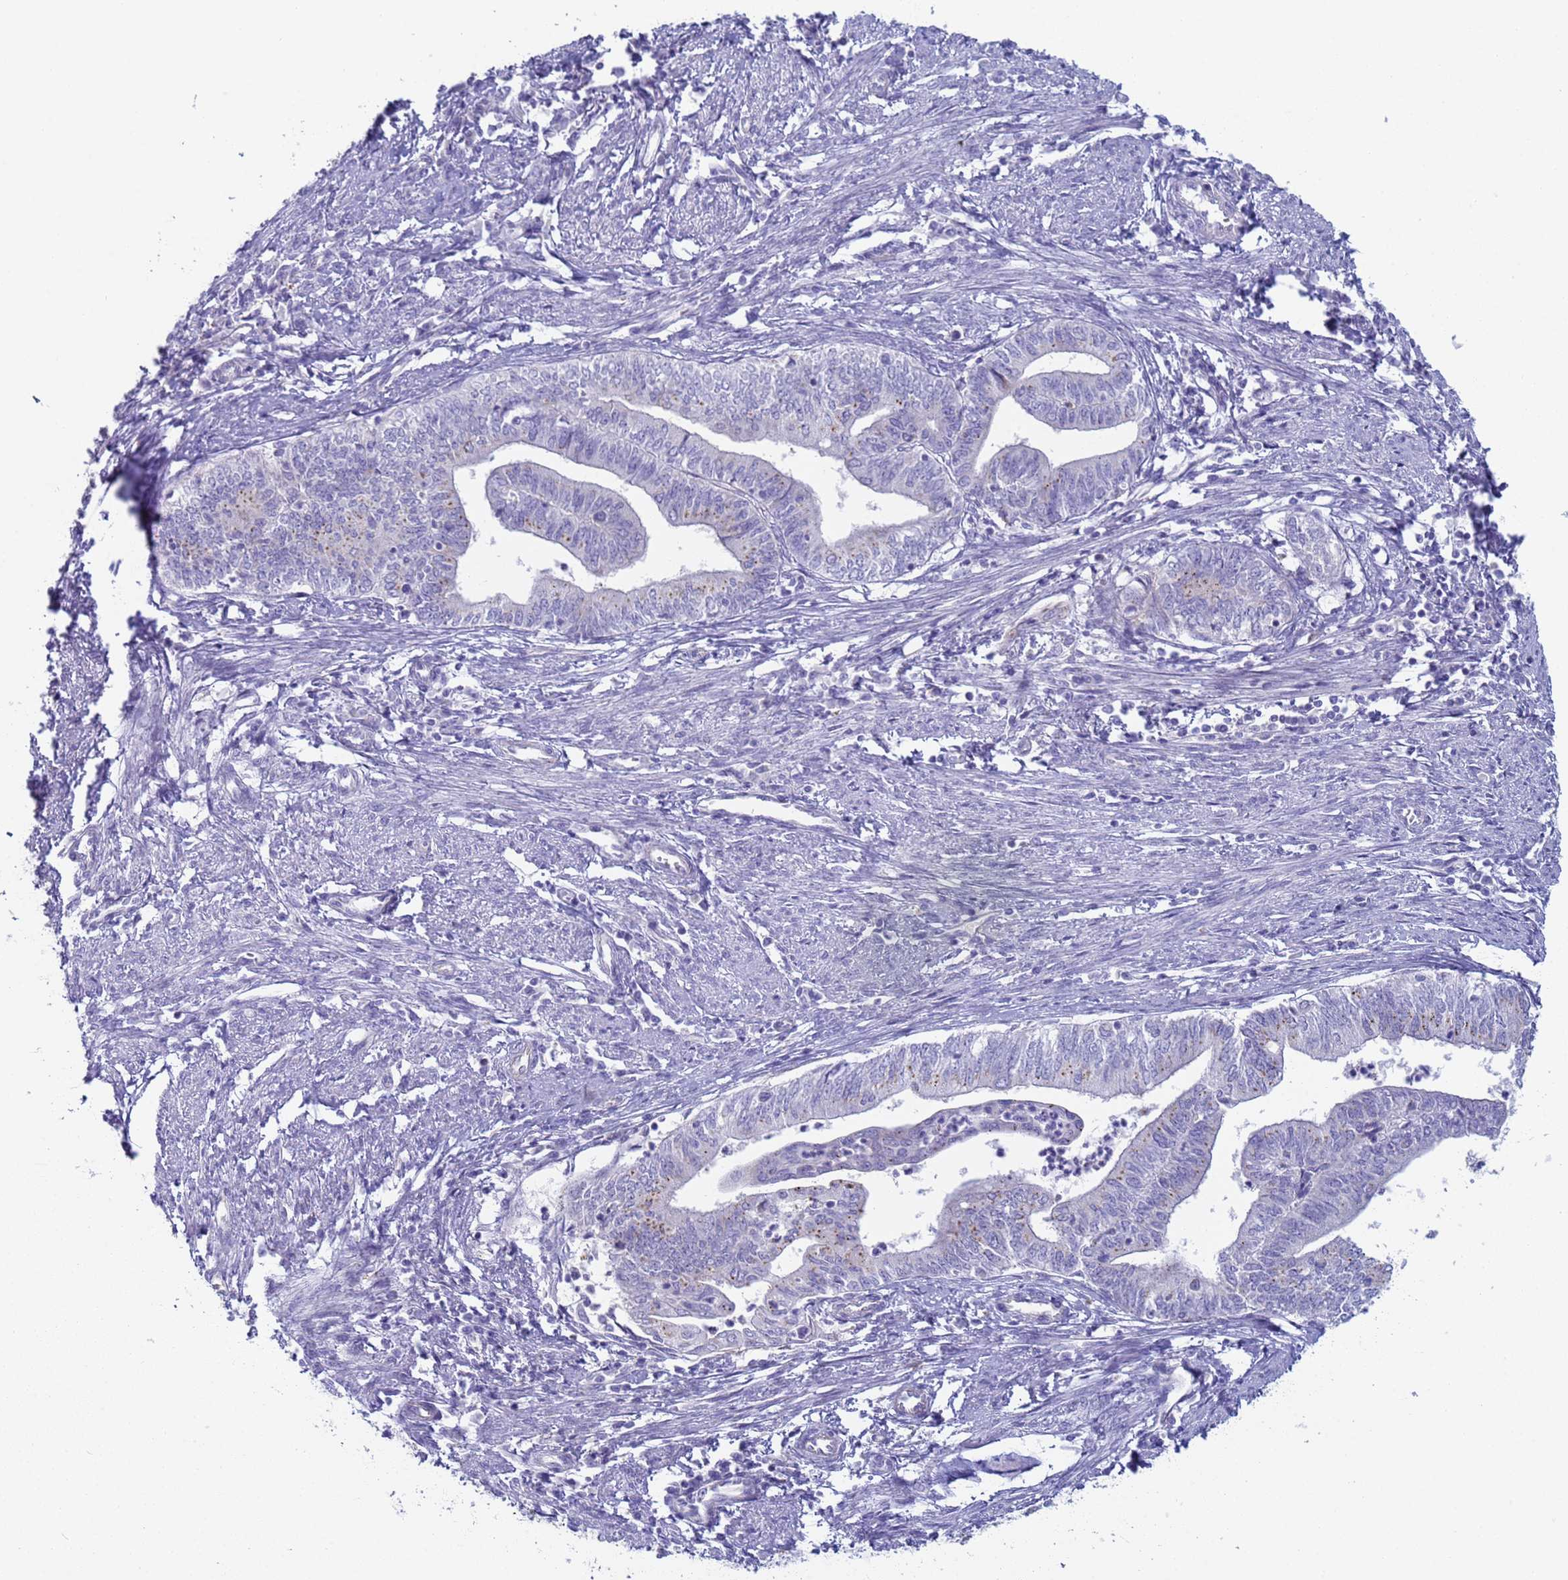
{"staining": {"intensity": "weak", "quantity": "<25%", "location": "cytoplasmic/membranous"}, "tissue": "endometrial cancer", "cell_type": "Tumor cells", "image_type": "cancer", "snomed": [{"axis": "morphology", "description": "Adenocarcinoma, NOS"}, {"axis": "topography", "description": "Endometrium"}], "caption": "Immunohistochemical staining of human adenocarcinoma (endometrial) demonstrates no significant staining in tumor cells. (DAB IHC, high magnification).", "gene": "CR1", "patient": {"sex": "female", "age": 66}}